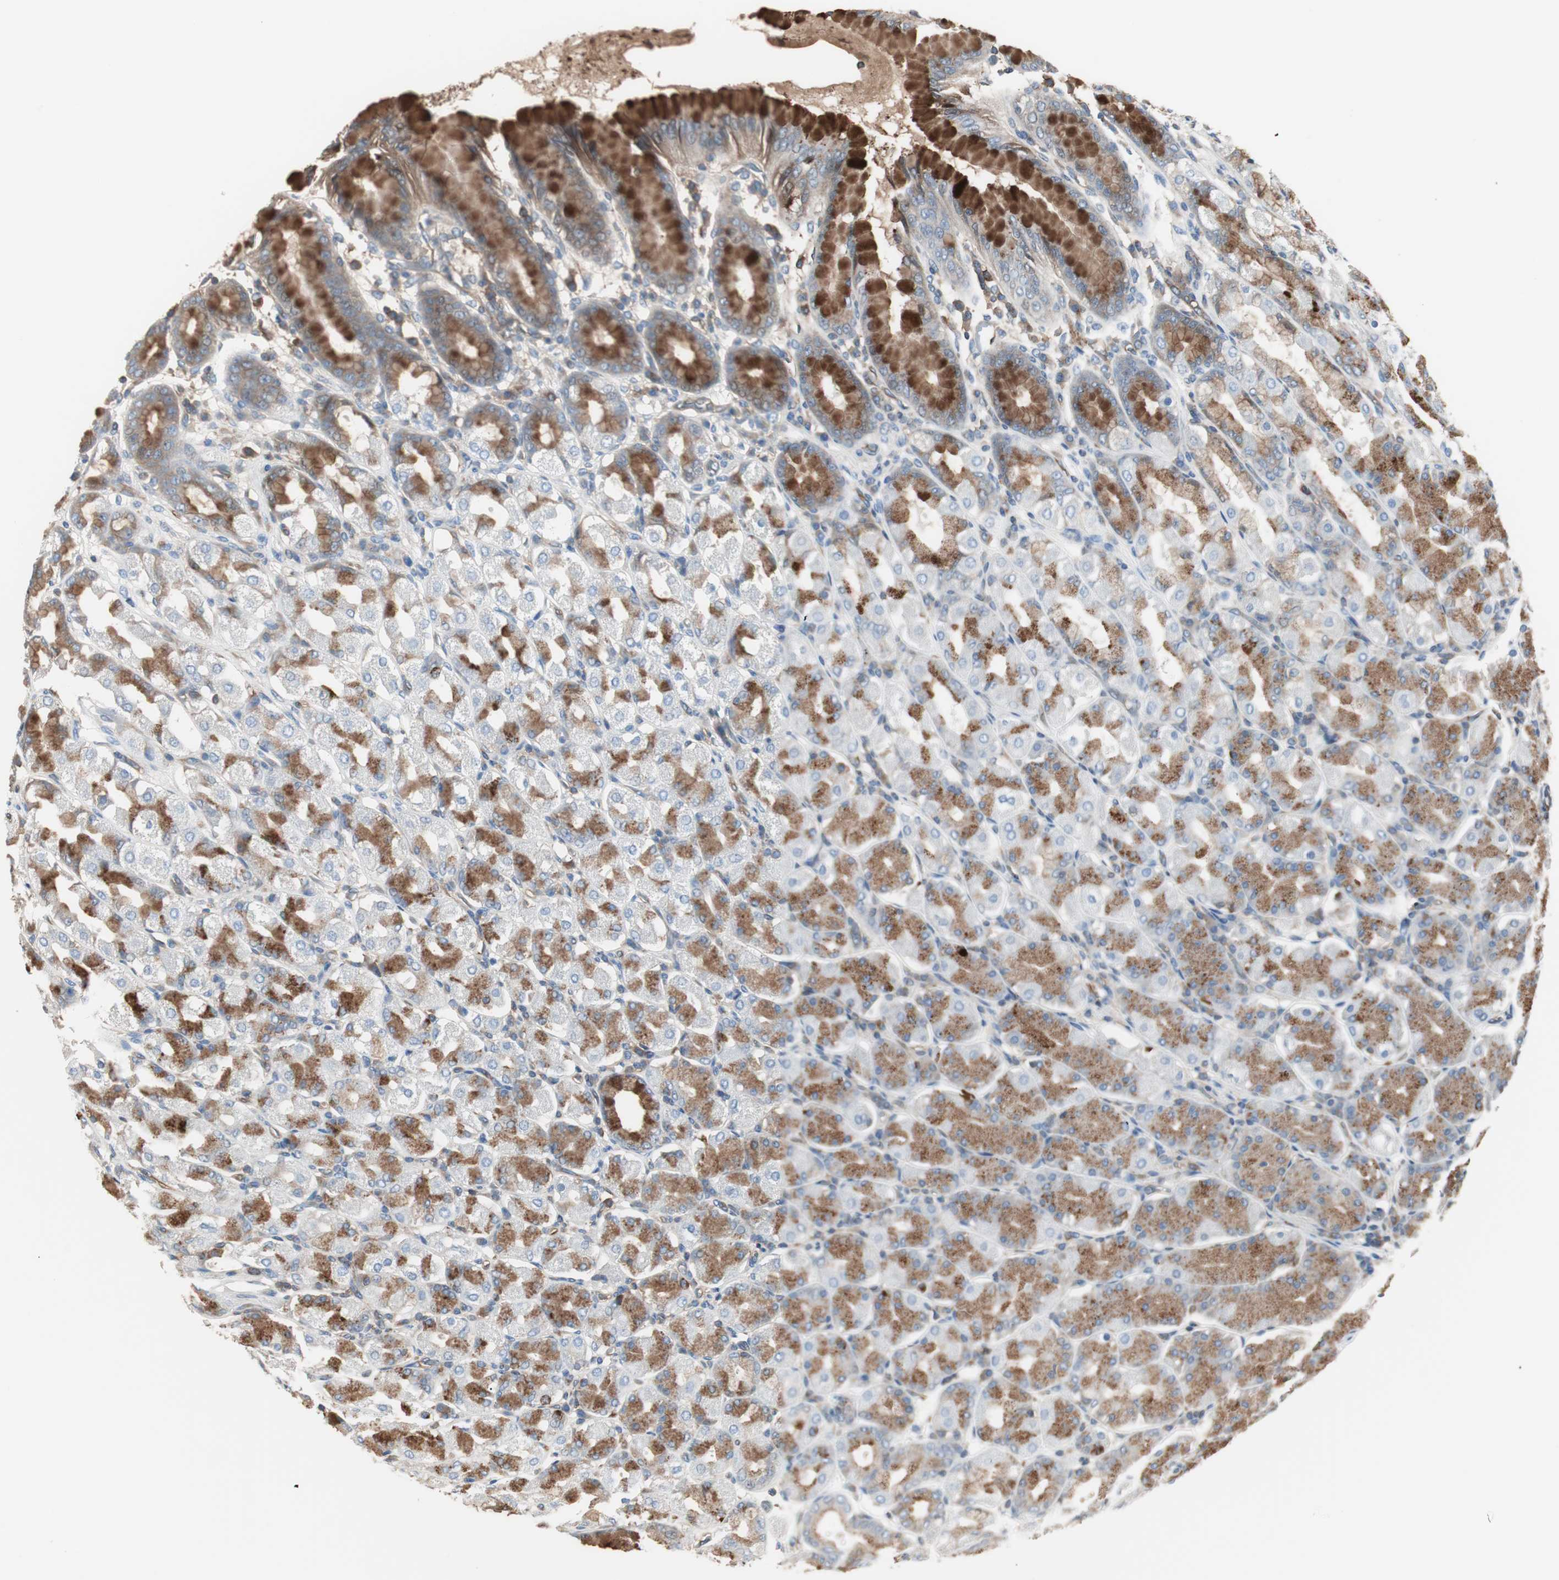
{"staining": {"intensity": "strong", "quantity": "25%-75%", "location": "cytoplasmic/membranous"}, "tissue": "stomach", "cell_type": "Glandular cells", "image_type": "normal", "snomed": [{"axis": "morphology", "description": "Normal tissue, NOS"}, {"axis": "topography", "description": "Stomach, upper"}], "caption": "Protein staining by immunohistochemistry (IHC) reveals strong cytoplasmic/membranous staining in about 25%-75% of glandular cells in normal stomach.", "gene": "B2M", "patient": {"sex": "male", "age": 68}}